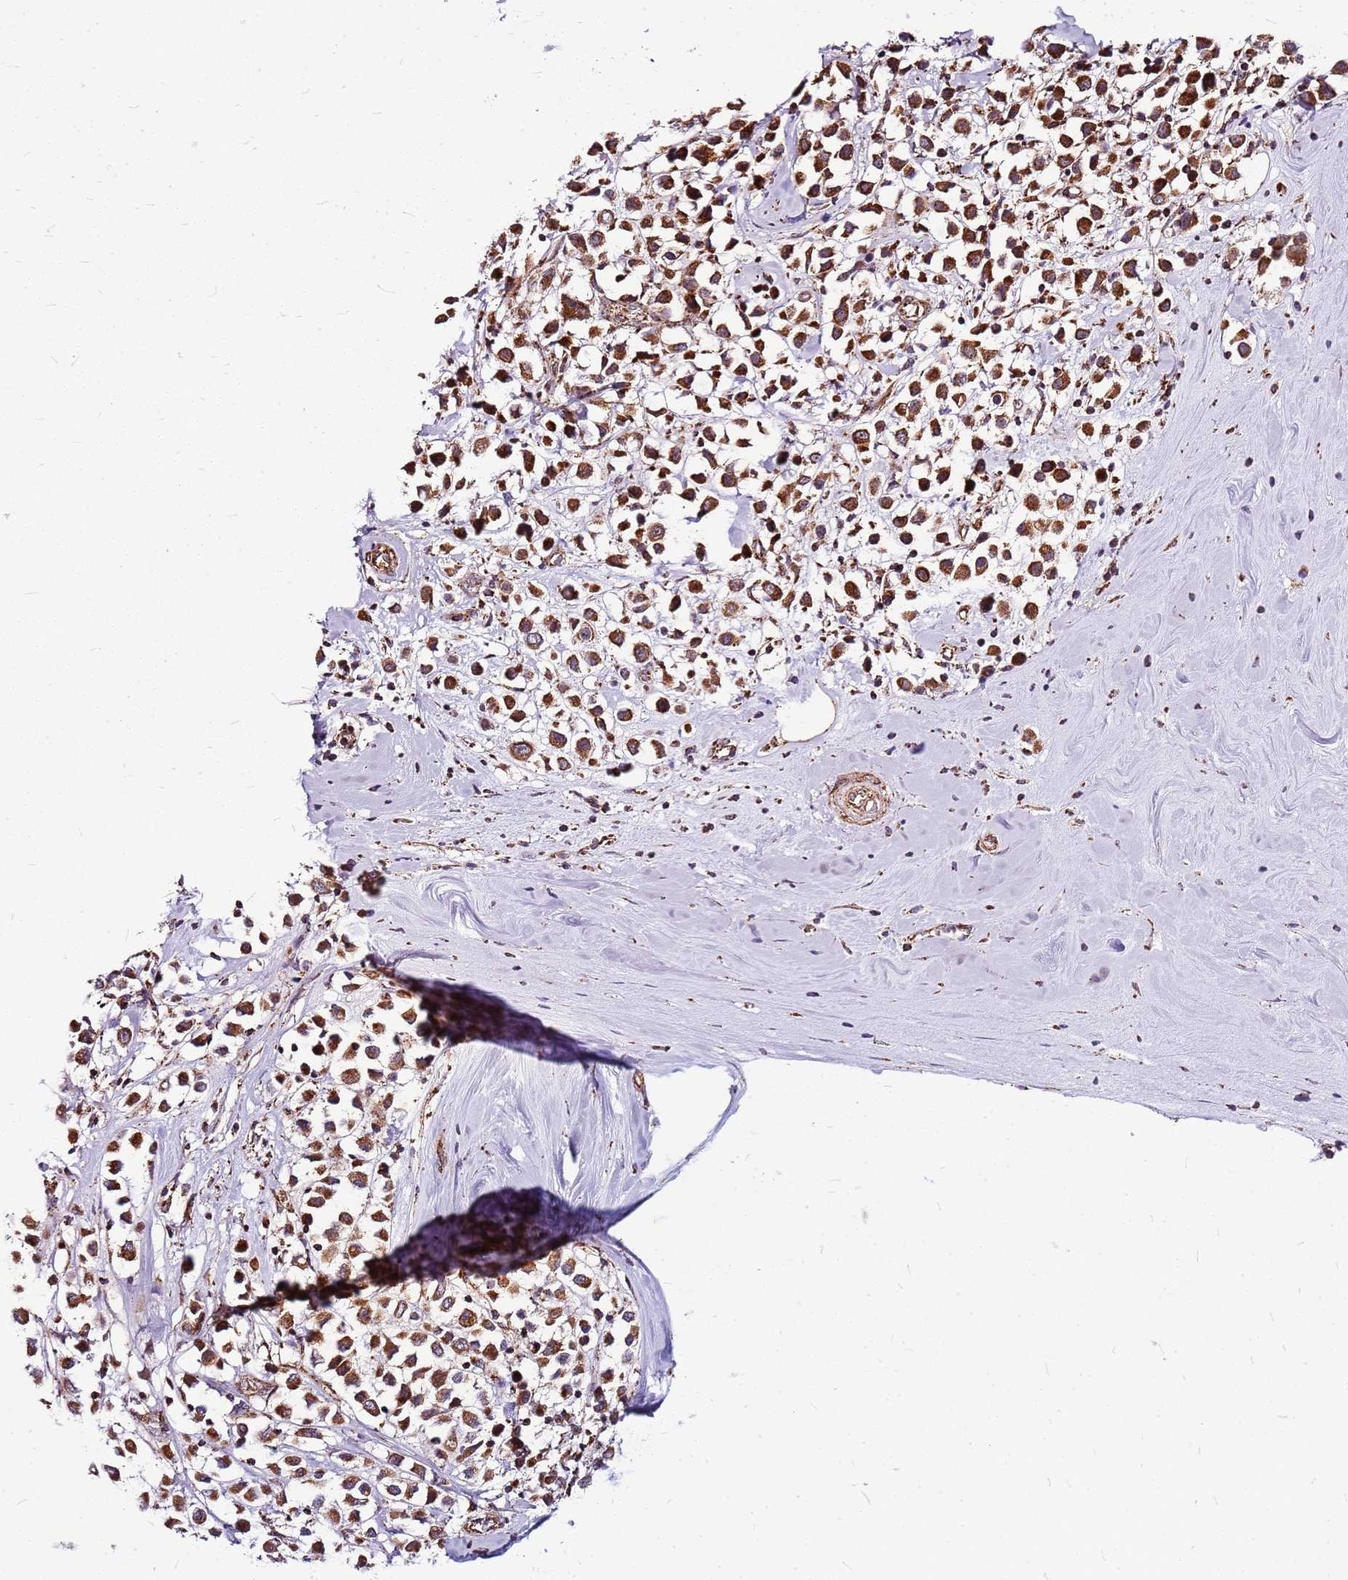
{"staining": {"intensity": "moderate", "quantity": ">75%", "location": "cytoplasmic/membranous"}, "tissue": "breast cancer", "cell_type": "Tumor cells", "image_type": "cancer", "snomed": [{"axis": "morphology", "description": "Duct carcinoma"}, {"axis": "topography", "description": "Breast"}], "caption": "Human breast infiltrating ductal carcinoma stained with a protein marker exhibits moderate staining in tumor cells.", "gene": "OR51T1", "patient": {"sex": "female", "age": 61}}